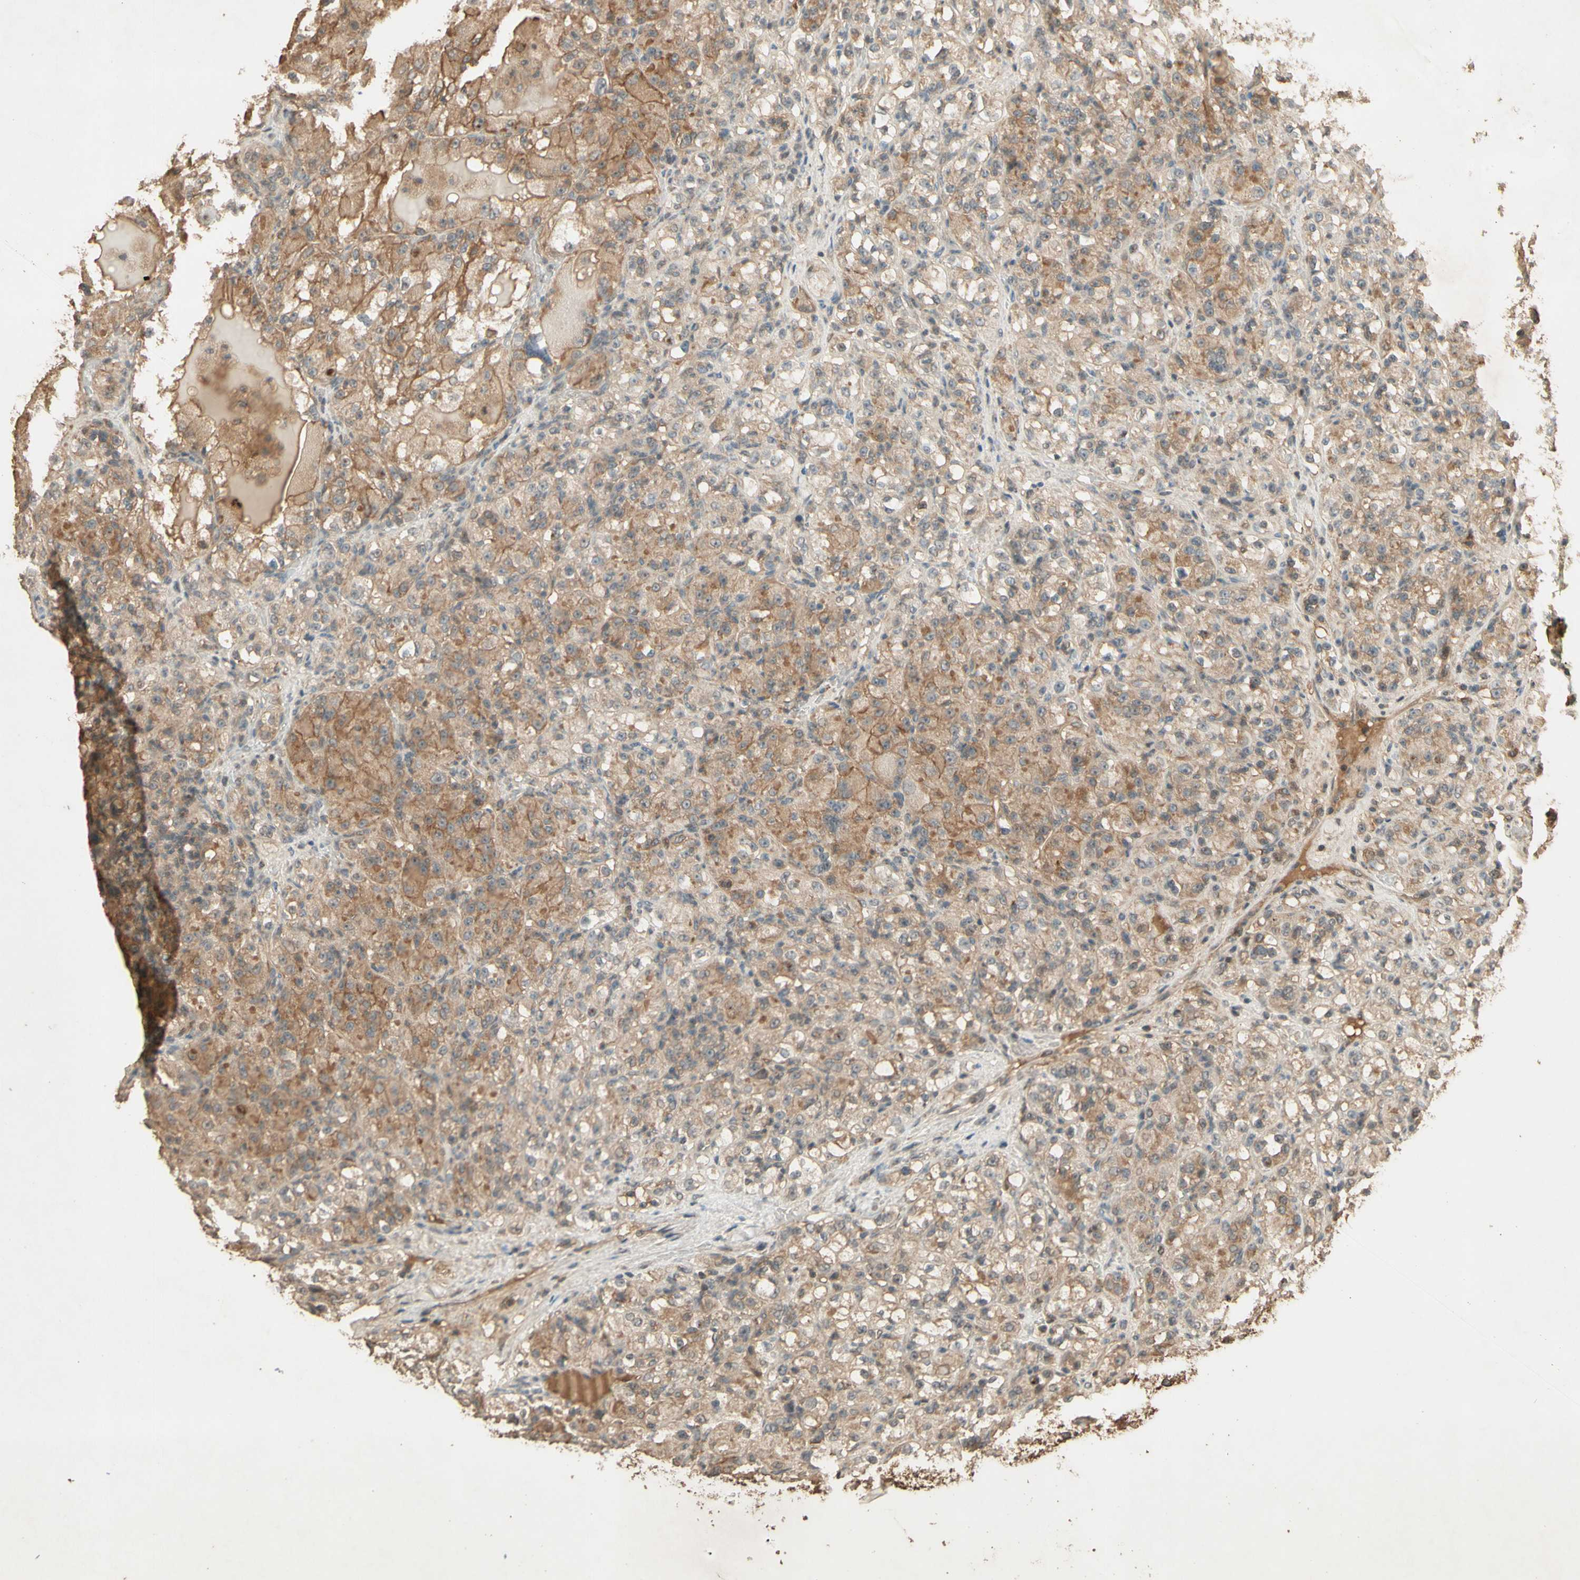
{"staining": {"intensity": "moderate", "quantity": ">75%", "location": "cytoplasmic/membranous"}, "tissue": "renal cancer", "cell_type": "Tumor cells", "image_type": "cancer", "snomed": [{"axis": "morphology", "description": "Adenocarcinoma, NOS"}, {"axis": "topography", "description": "Kidney"}], "caption": "Immunohistochemistry (IHC) image of renal adenocarcinoma stained for a protein (brown), which exhibits medium levels of moderate cytoplasmic/membranous positivity in about >75% of tumor cells.", "gene": "SMAD9", "patient": {"sex": "male", "age": 61}}